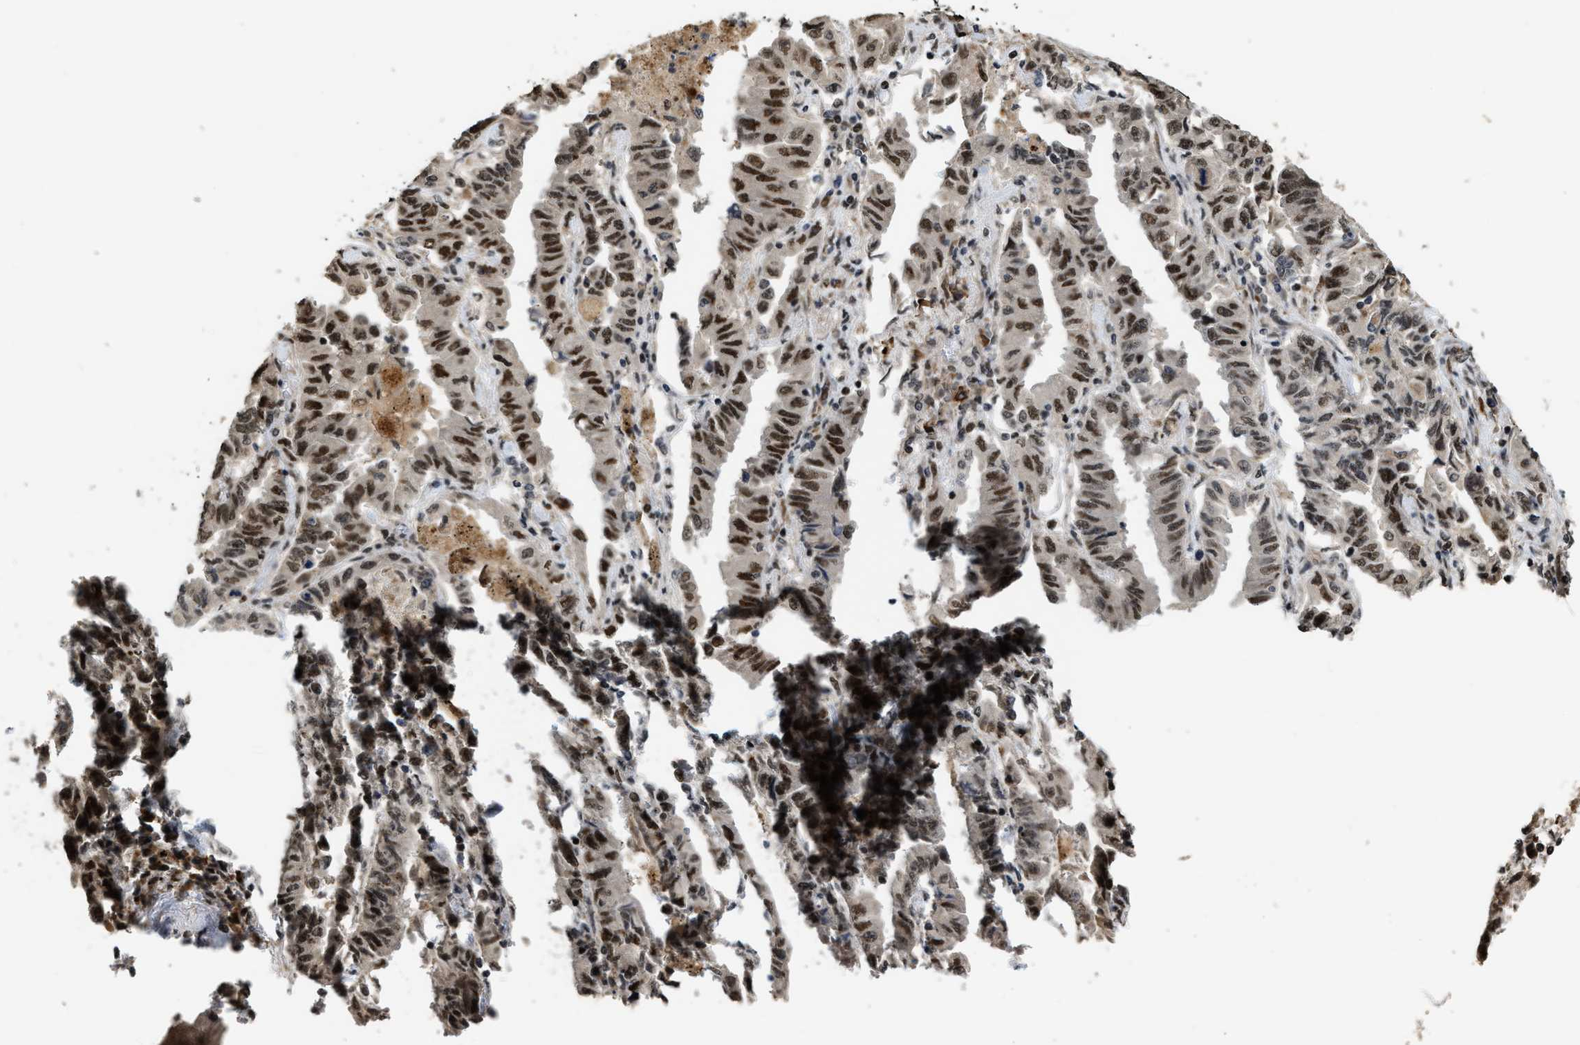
{"staining": {"intensity": "moderate", "quantity": ">75%", "location": "nuclear"}, "tissue": "lung cancer", "cell_type": "Tumor cells", "image_type": "cancer", "snomed": [{"axis": "morphology", "description": "Adenocarcinoma, NOS"}, {"axis": "topography", "description": "Lung"}], "caption": "Lung cancer stained with a protein marker reveals moderate staining in tumor cells.", "gene": "SERTAD2", "patient": {"sex": "female", "age": 51}}